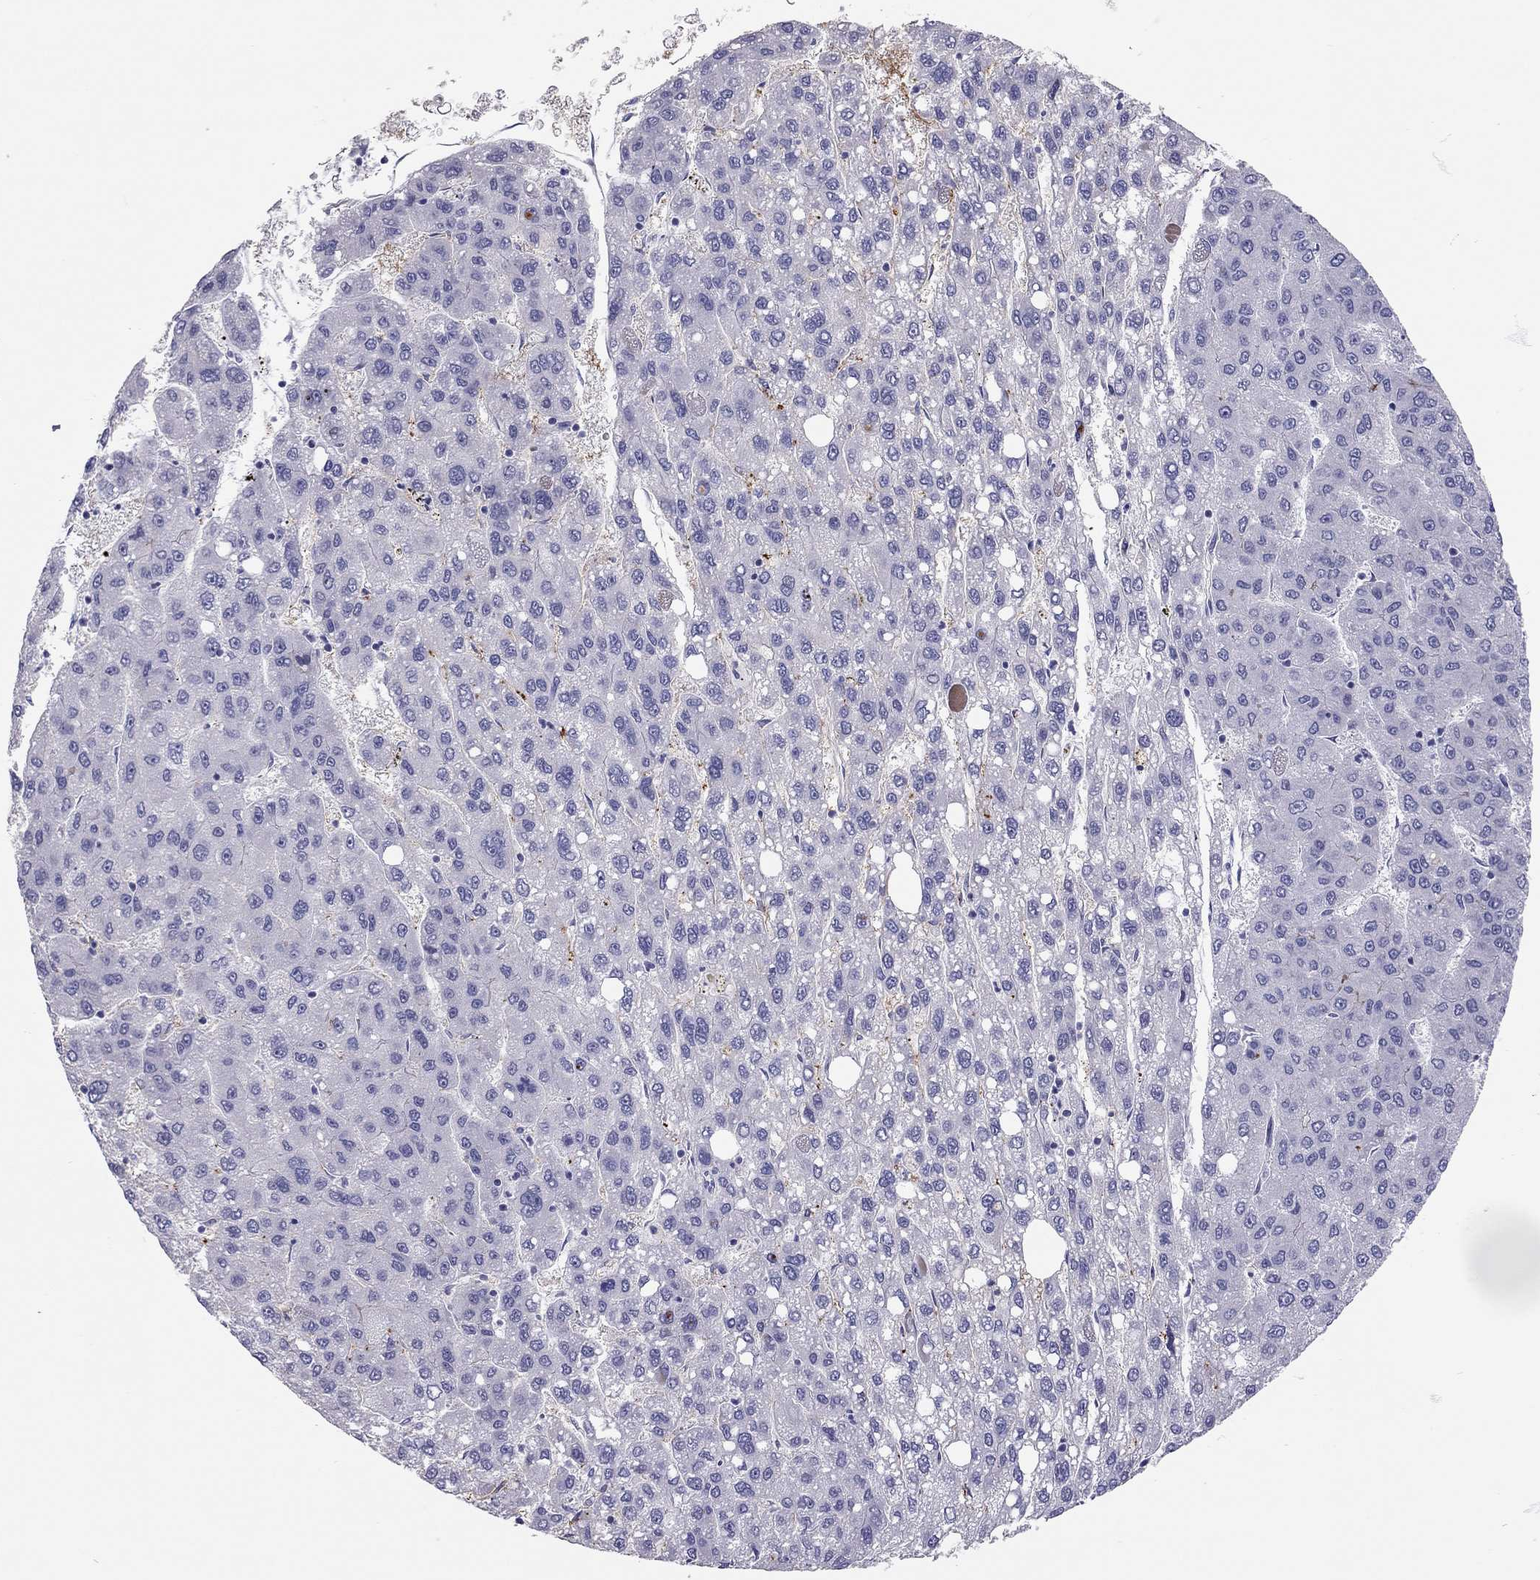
{"staining": {"intensity": "negative", "quantity": "none", "location": "none"}, "tissue": "liver cancer", "cell_type": "Tumor cells", "image_type": "cancer", "snomed": [{"axis": "morphology", "description": "Carcinoma, Hepatocellular, NOS"}, {"axis": "topography", "description": "Liver"}], "caption": "Immunohistochemistry photomicrograph of liver hepatocellular carcinoma stained for a protein (brown), which displays no positivity in tumor cells.", "gene": "SCARB1", "patient": {"sex": "female", "age": 82}}